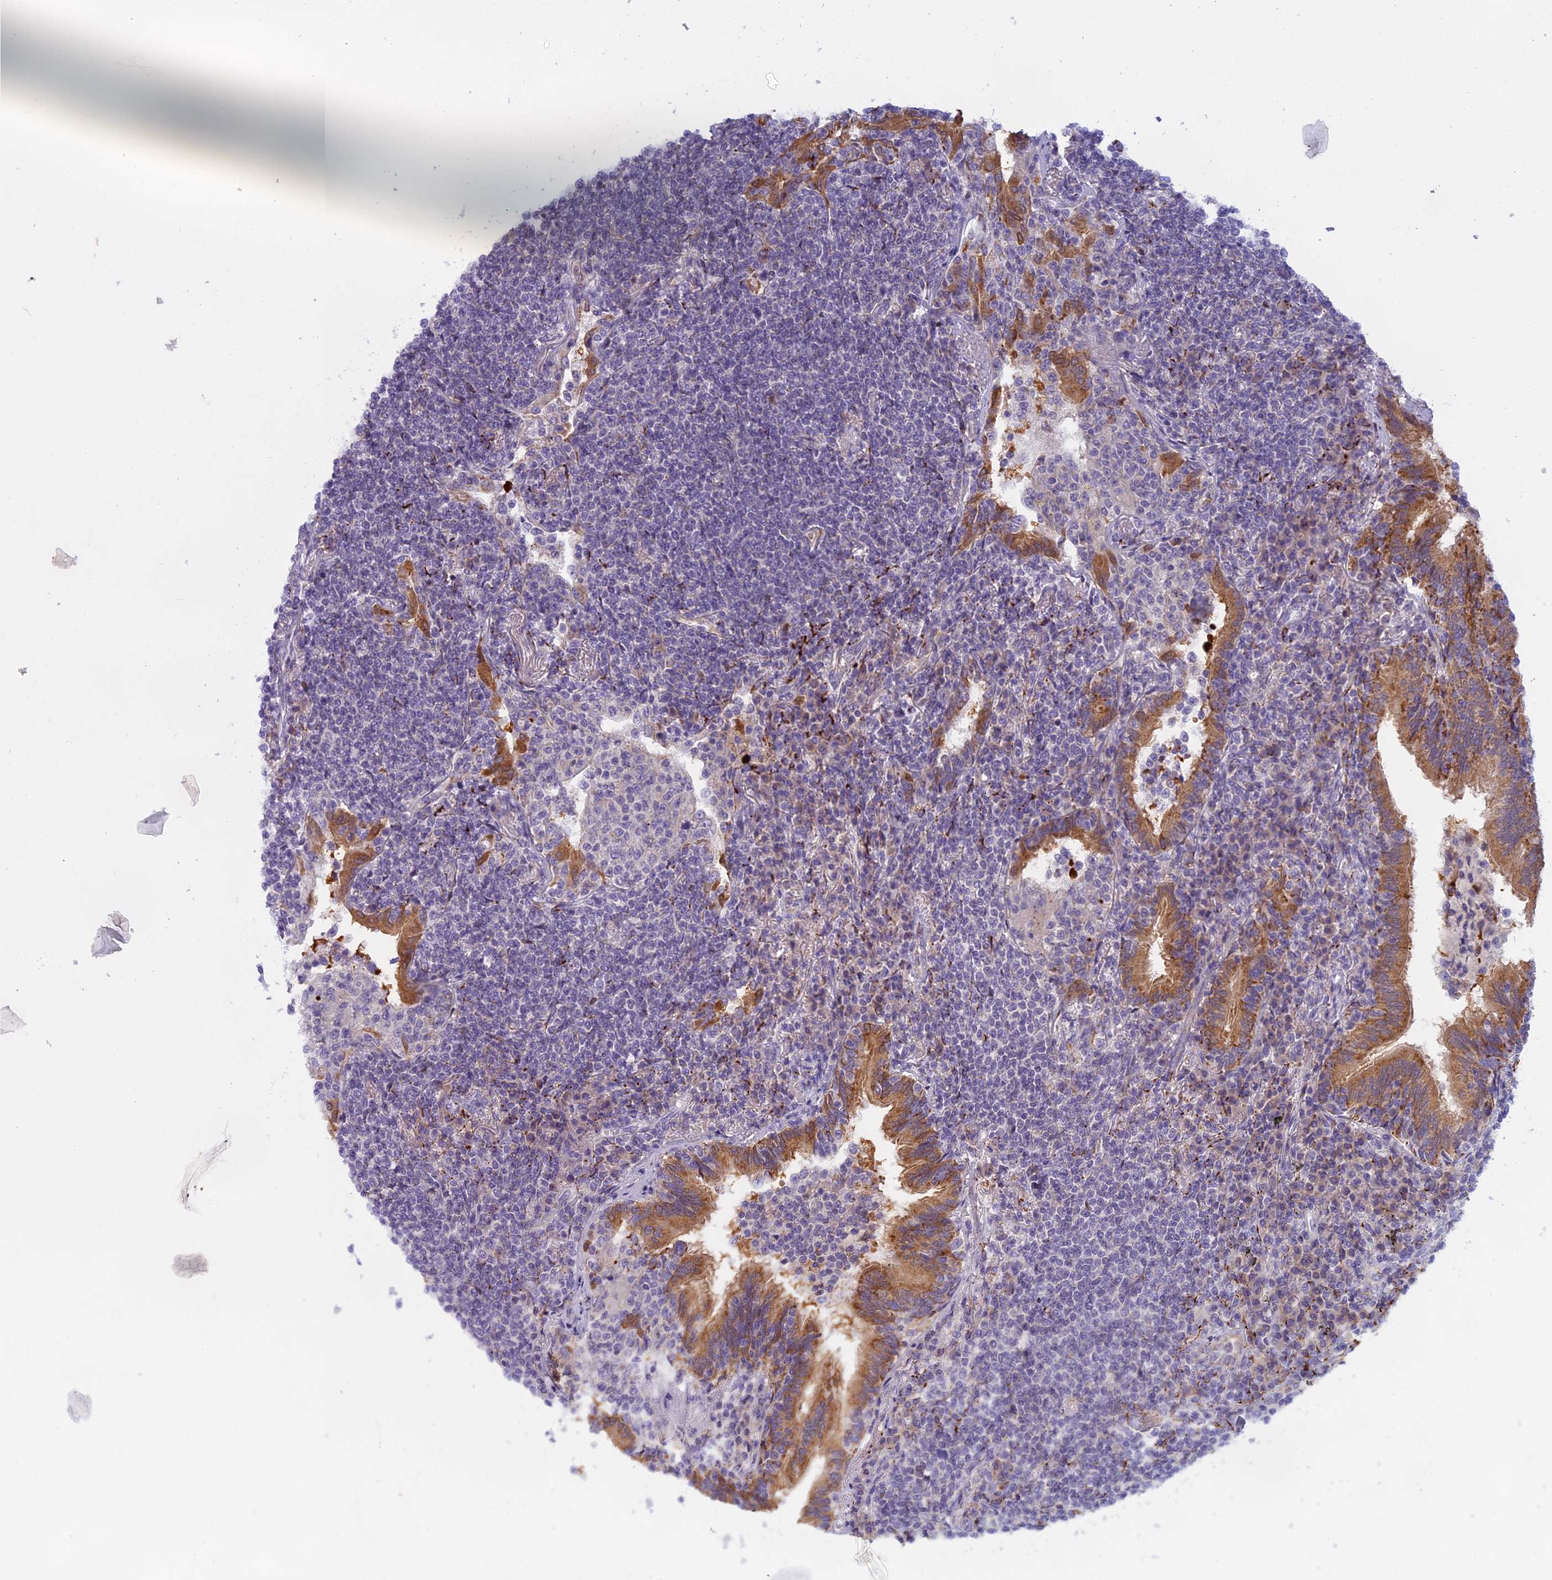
{"staining": {"intensity": "negative", "quantity": "none", "location": "none"}, "tissue": "lymphoma", "cell_type": "Tumor cells", "image_type": "cancer", "snomed": [{"axis": "morphology", "description": "Malignant lymphoma, non-Hodgkin's type, Low grade"}, {"axis": "topography", "description": "Lung"}], "caption": "This is a micrograph of immunohistochemistry staining of malignant lymphoma, non-Hodgkin's type (low-grade), which shows no expression in tumor cells.", "gene": "SEMA7A", "patient": {"sex": "female", "age": 71}}